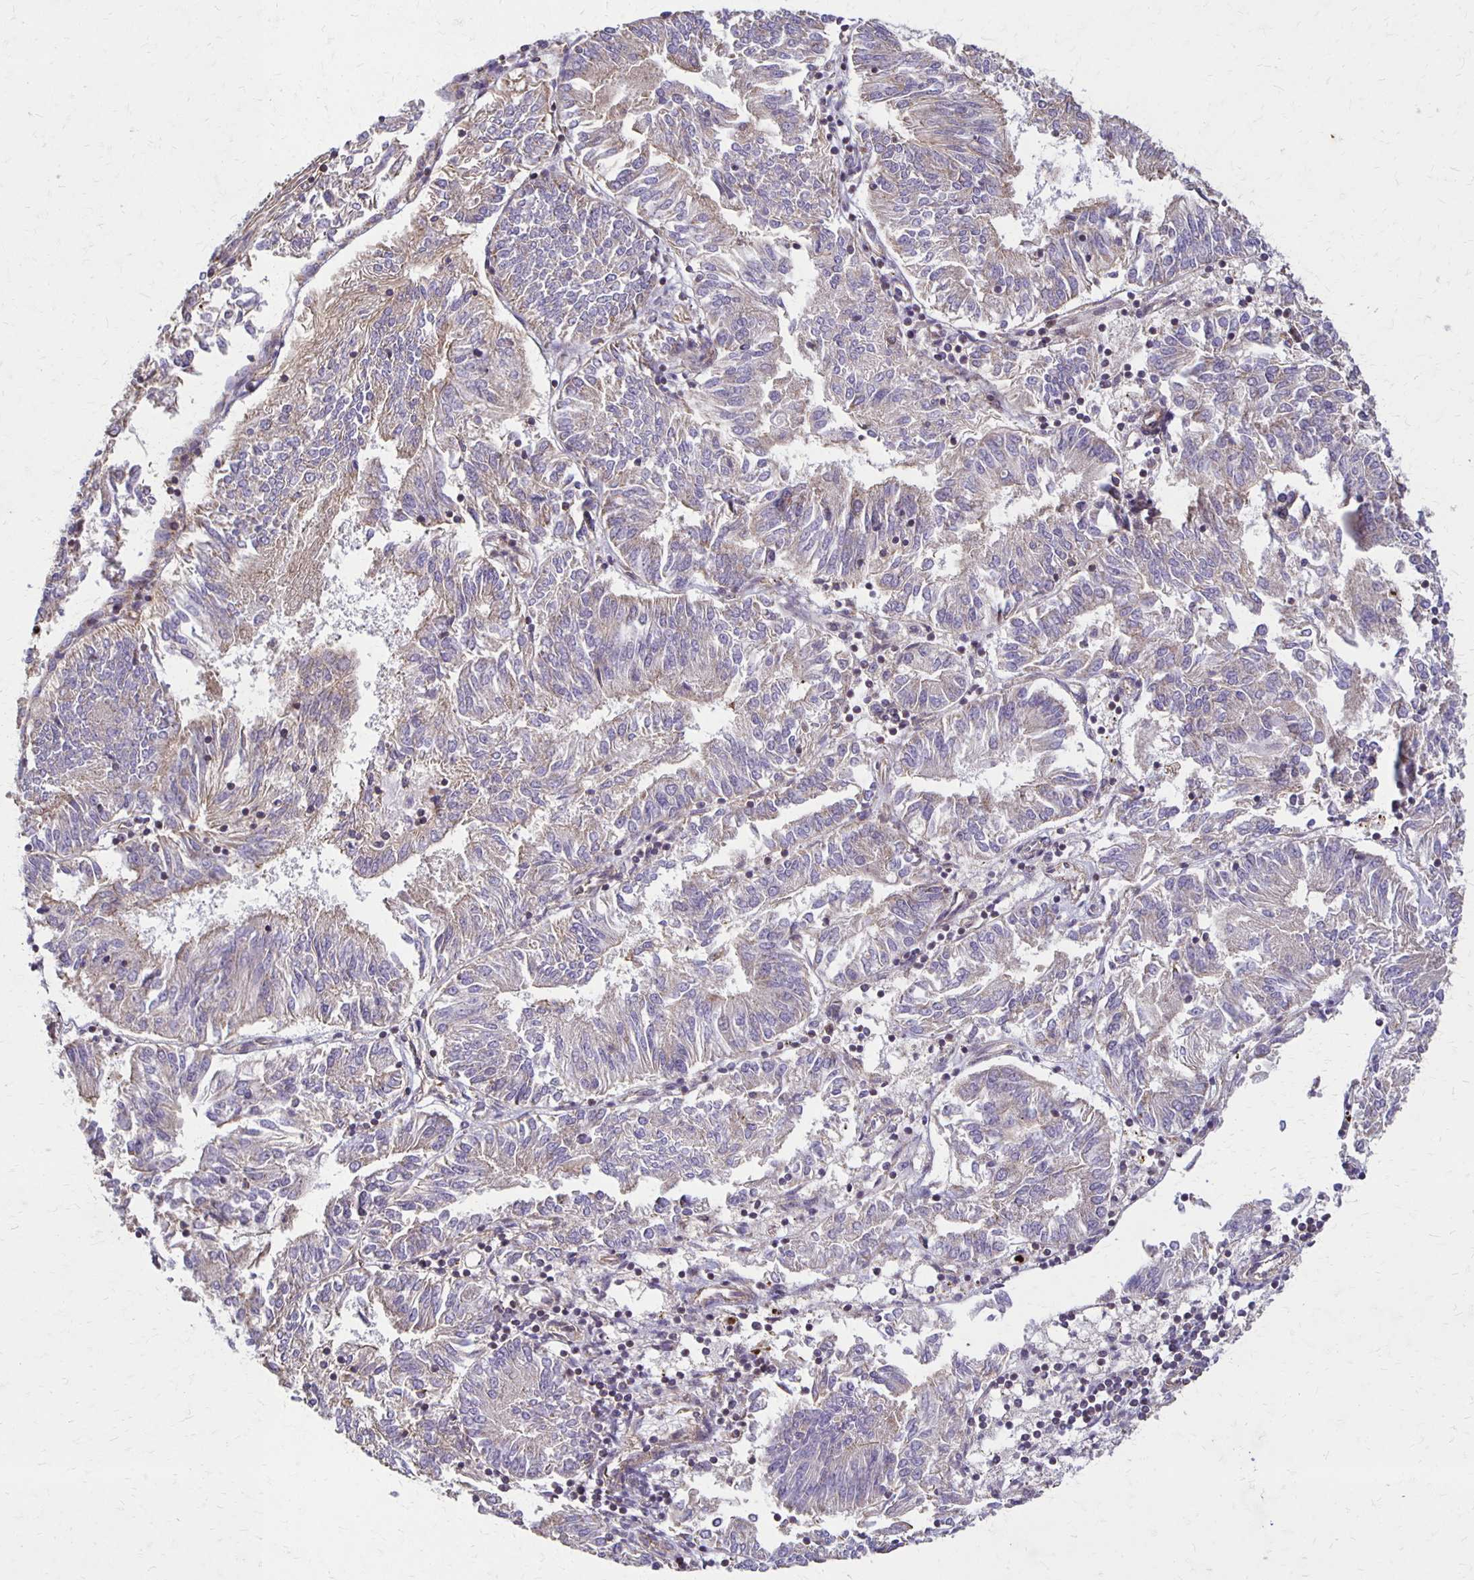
{"staining": {"intensity": "negative", "quantity": "none", "location": "none"}, "tissue": "endometrial cancer", "cell_type": "Tumor cells", "image_type": "cancer", "snomed": [{"axis": "morphology", "description": "Adenocarcinoma, NOS"}, {"axis": "topography", "description": "Endometrium"}], "caption": "Protein analysis of endometrial cancer (adenocarcinoma) shows no significant positivity in tumor cells.", "gene": "EIF4EBP2", "patient": {"sex": "female", "age": 58}}